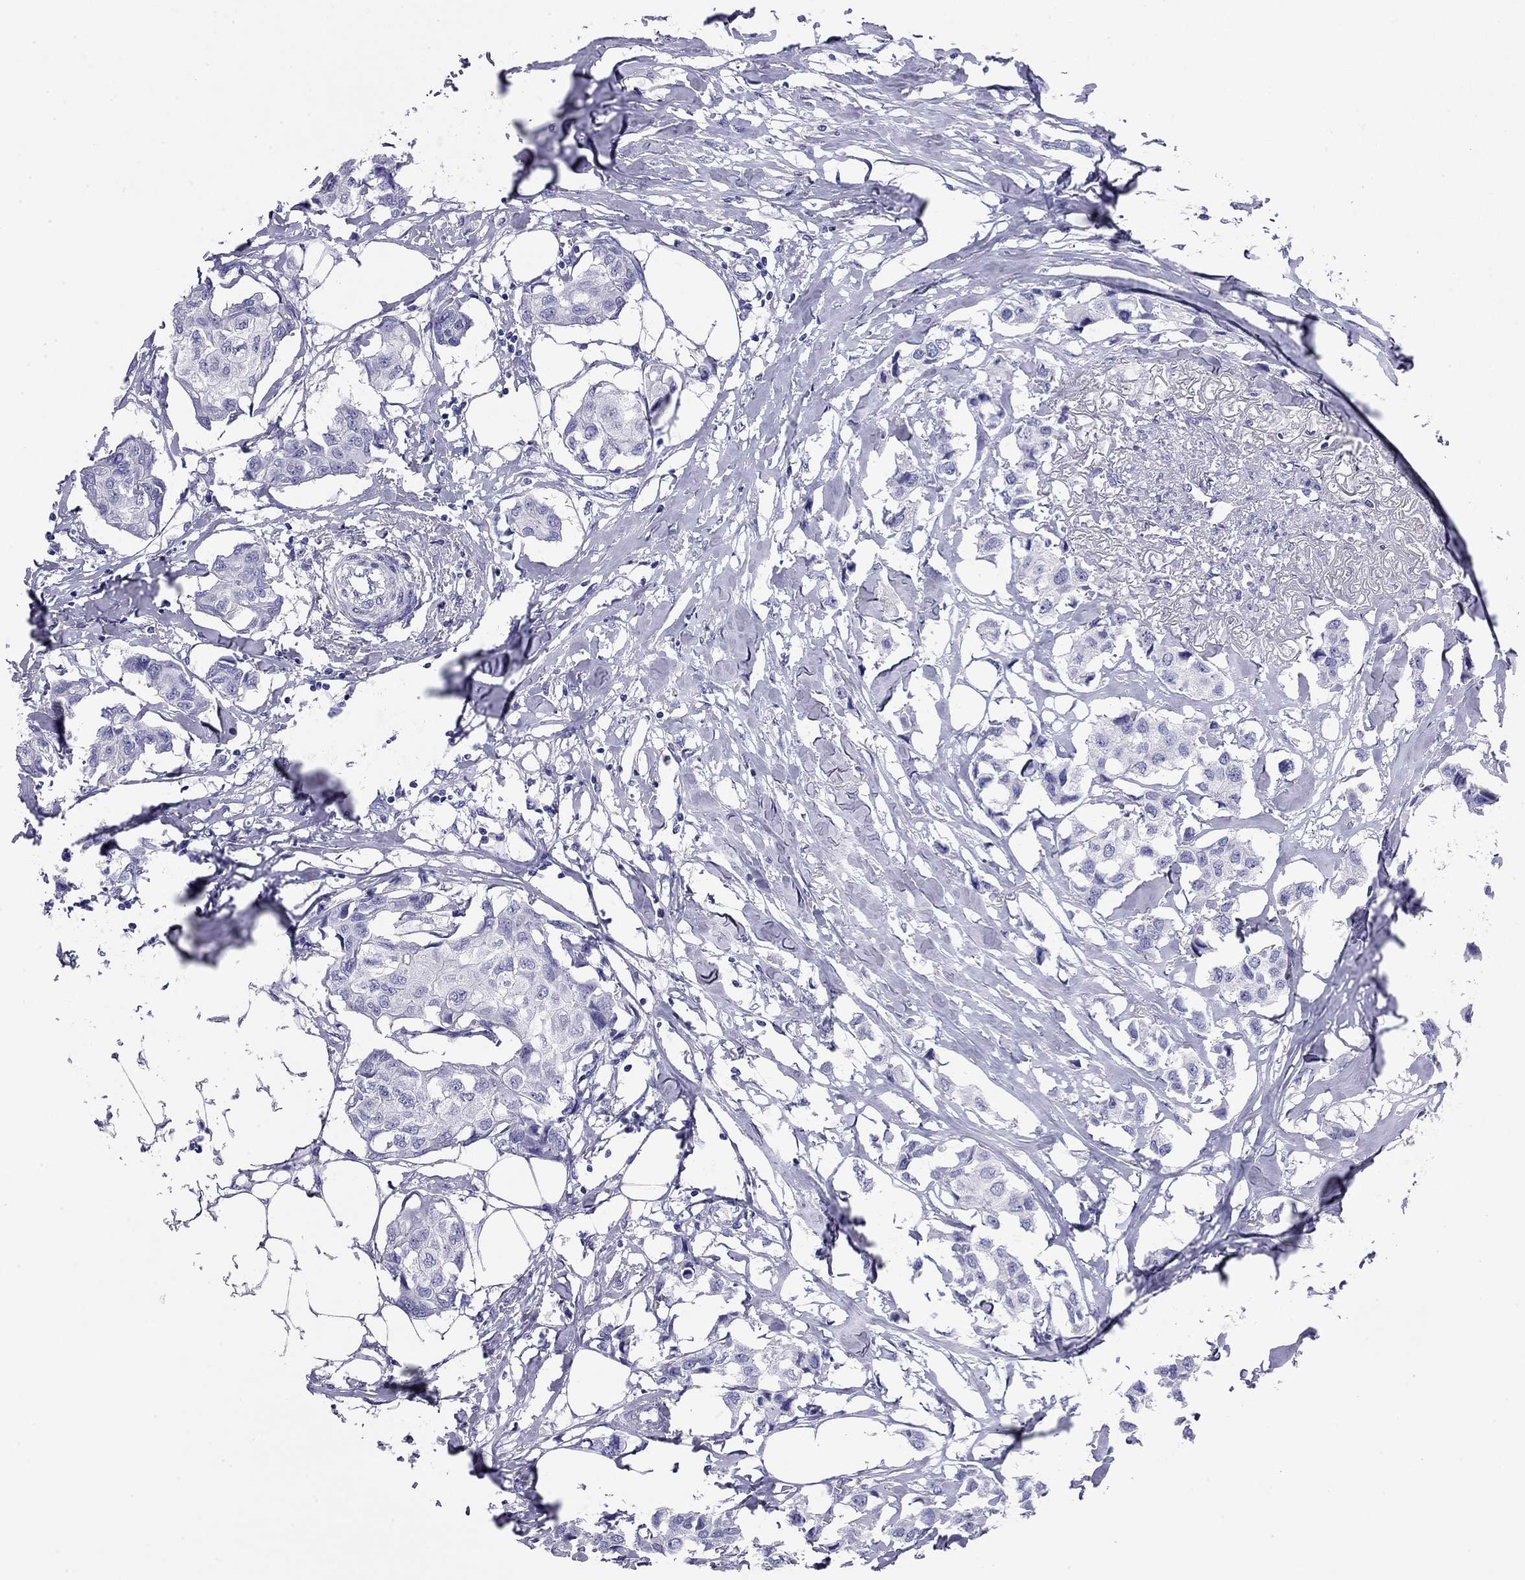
{"staining": {"intensity": "negative", "quantity": "none", "location": "none"}, "tissue": "breast cancer", "cell_type": "Tumor cells", "image_type": "cancer", "snomed": [{"axis": "morphology", "description": "Duct carcinoma"}, {"axis": "topography", "description": "Breast"}], "caption": "A high-resolution image shows IHC staining of intraductal carcinoma (breast), which reveals no significant positivity in tumor cells. Nuclei are stained in blue.", "gene": "ODF4", "patient": {"sex": "female", "age": 80}}